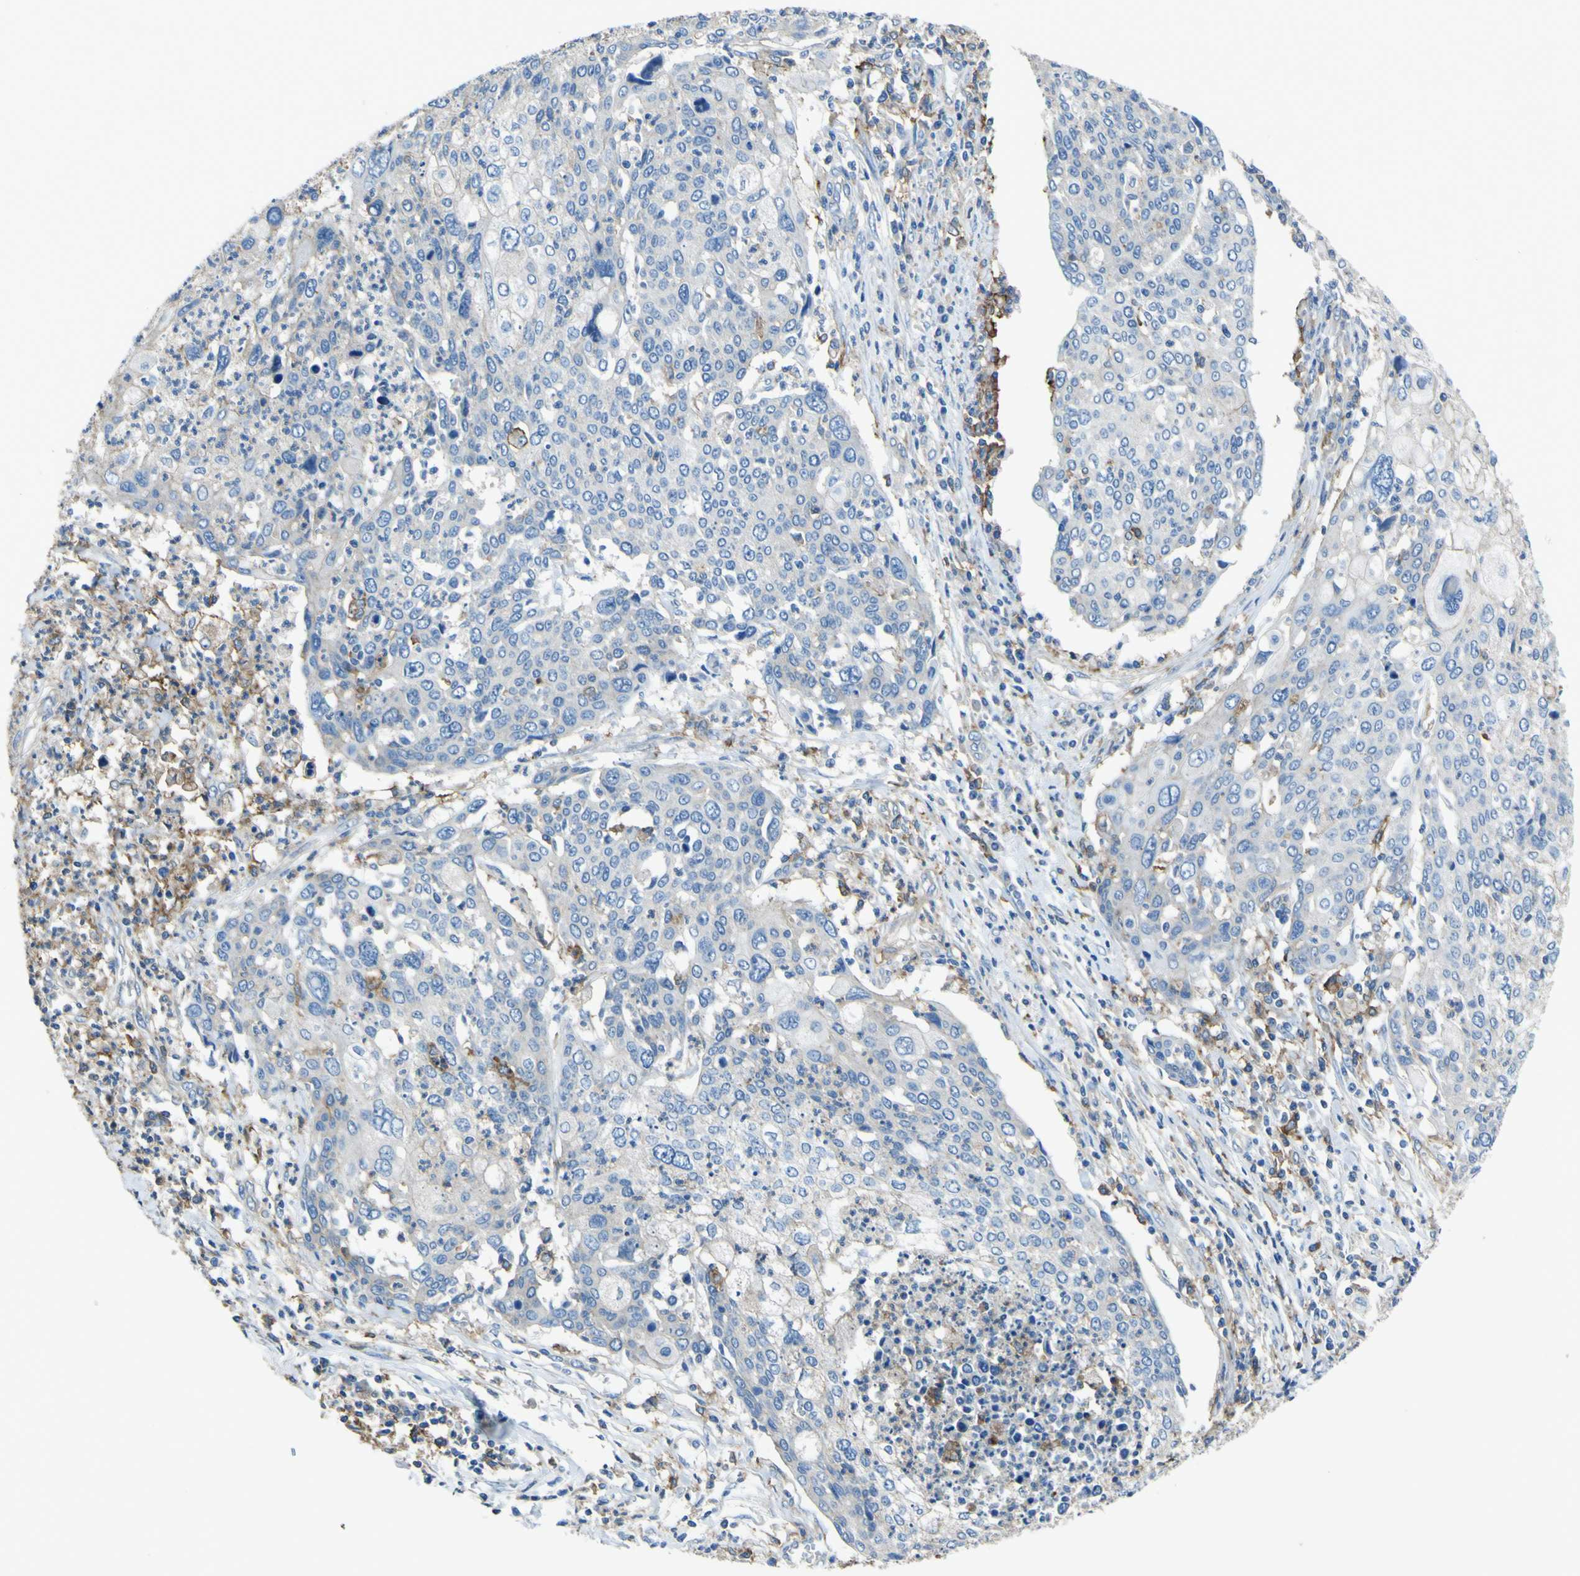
{"staining": {"intensity": "negative", "quantity": "none", "location": "none"}, "tissue": "cervical cancer", "cell_type": "Tumor cells", "image_type": "cancer", "snomed": [{"axis": "morphology", "description": "Squamous cell carcinoma, NOS"}, {"axis": "topography", "description": "Cervix"}], "caption": "High power microscopy photomicrograph of an IHC micrograph of cervical cancer (squamous cell carcinoma), revealing no significant staining in tumor cells.", "gene": "LAIR1", "patient": {"sex": "female", "age": 40}}